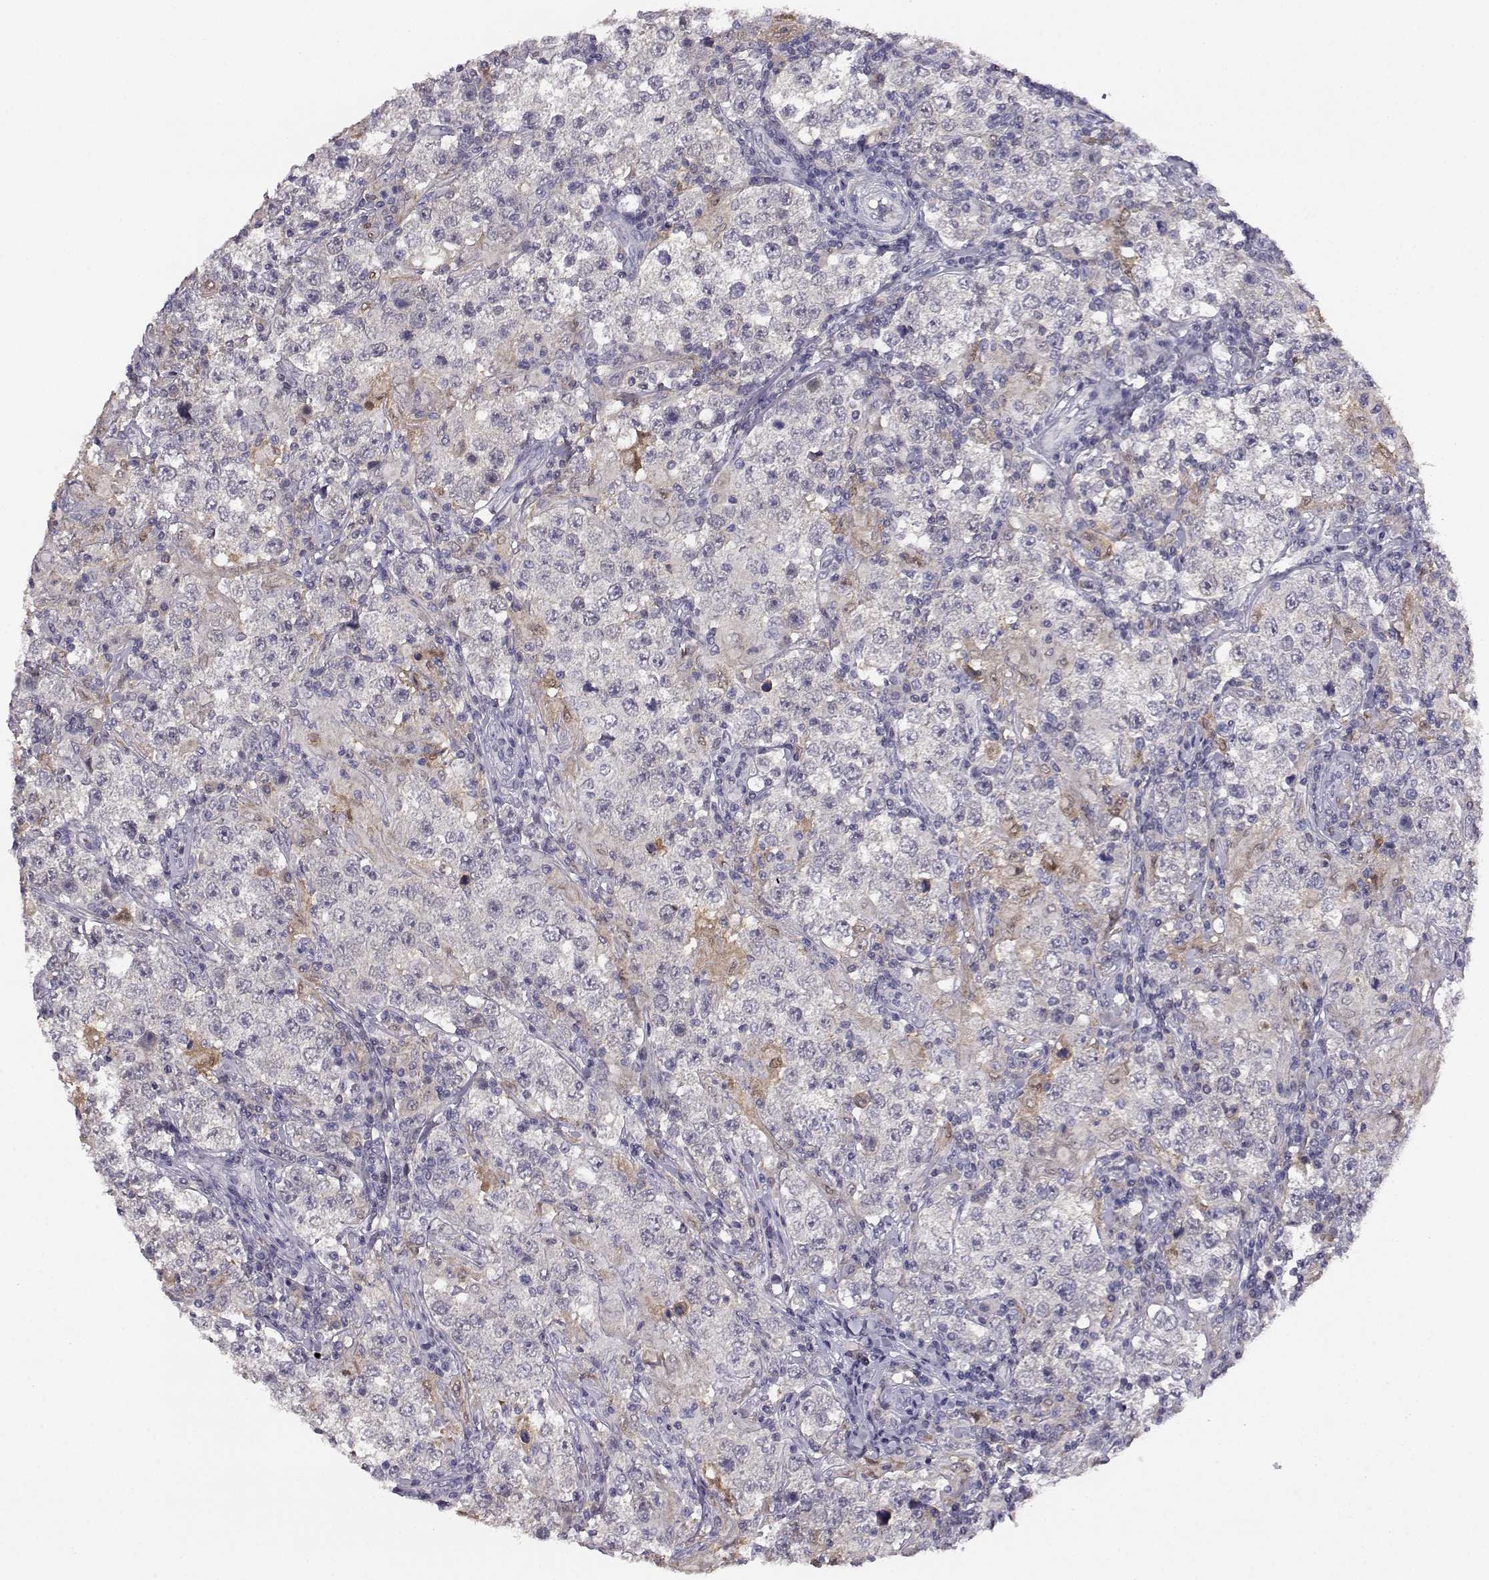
{"staining": {"intensity": "negative", "quantity": "none", "location": "none"}, "tissue": "testis cancer", "cell_type": "Tumor cells", "image_type": "cancer", "snomed": [{"axis": "morphology", "description": "Seminoma, NOS"}, {"axis": "morphology", "description": "Carcinoma, Embryonal, NOS"}, {"axis": "topography", "description": "Testis"}], "caption": "Immunohistochemistry (IHC) of human embryonal carcinoma (testis) exhibits no staining in tumor cells.", "gene": "AKR1B1", "patient": {"sex": "male", "age": 41}}